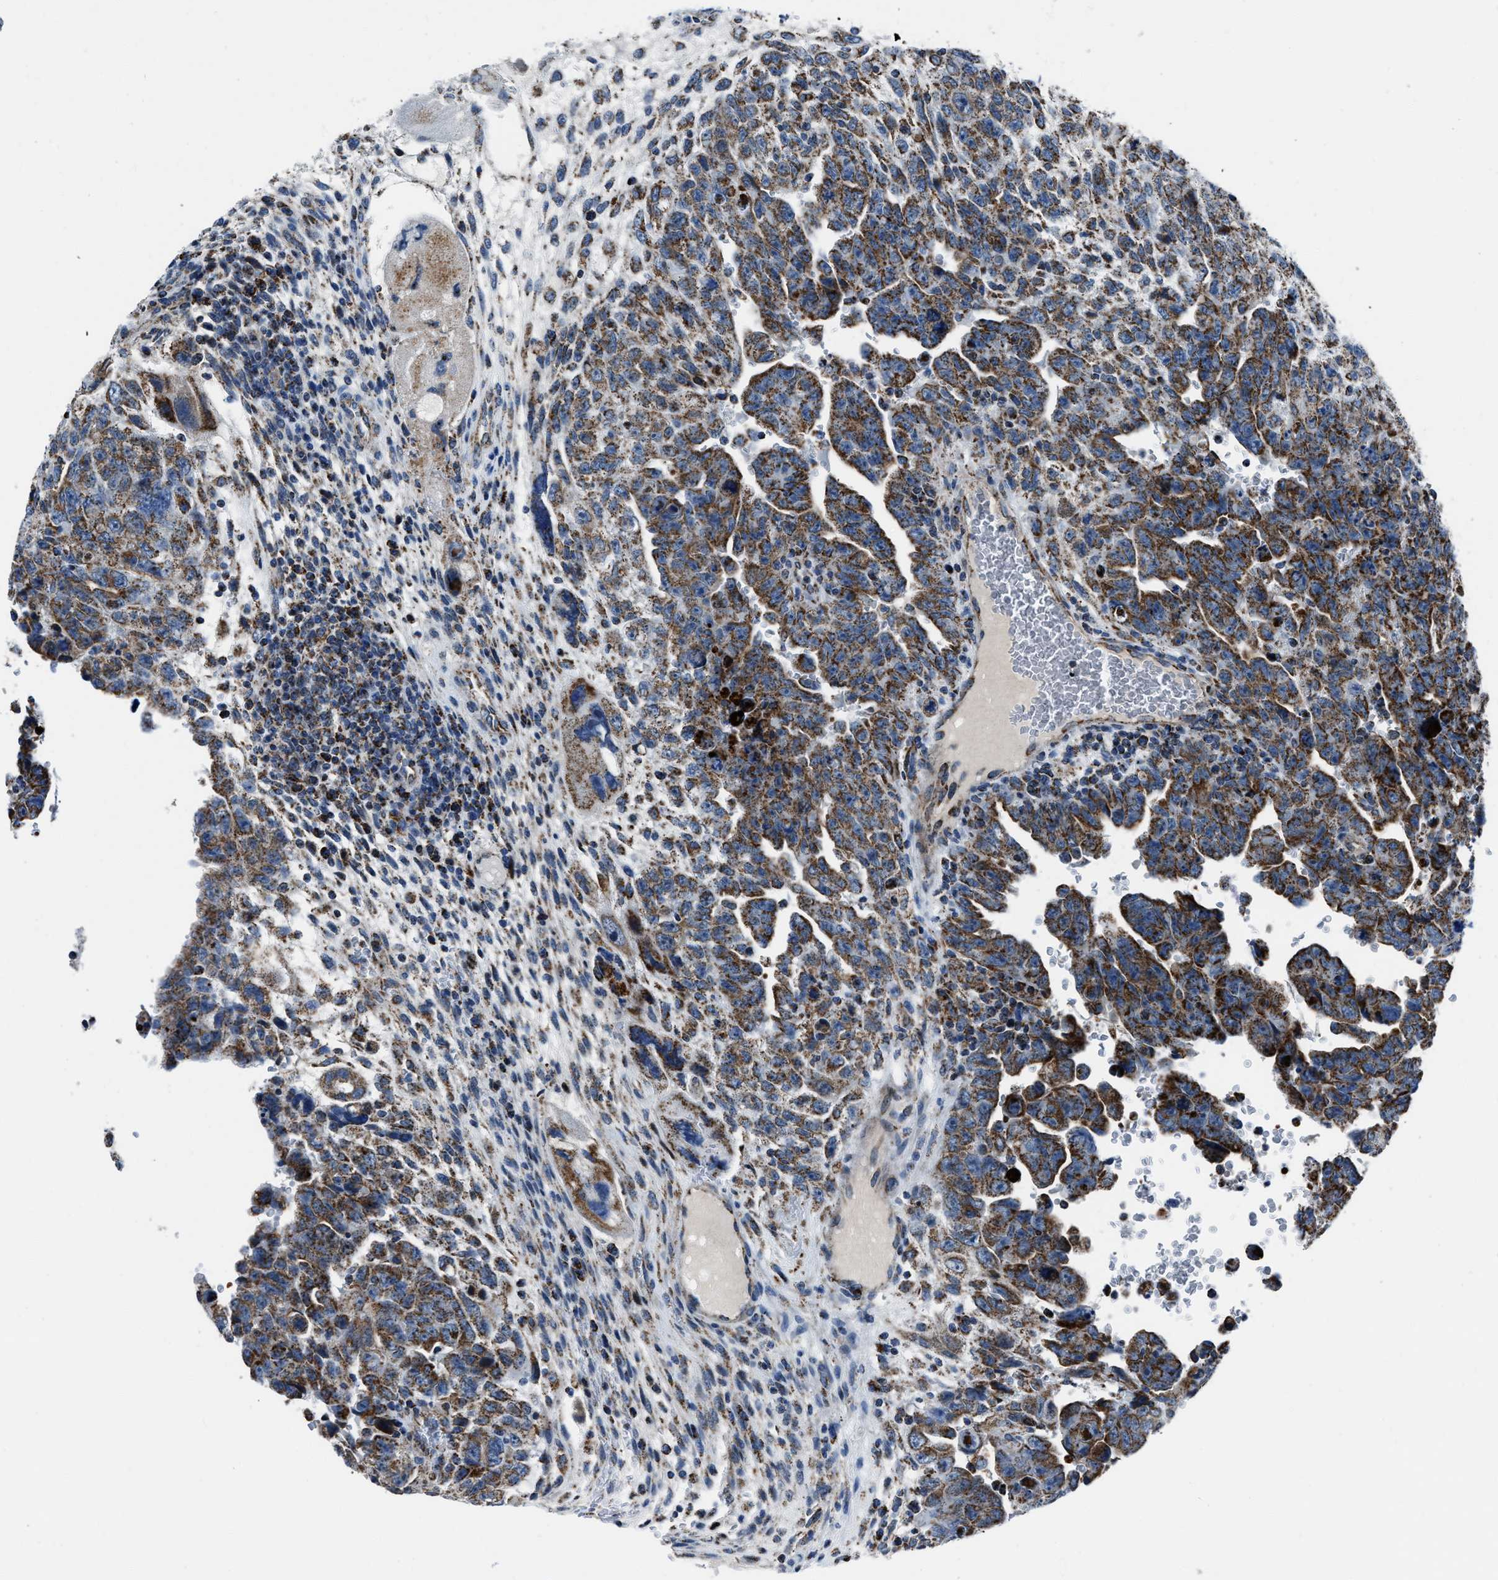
{"staining": {"intensity": "strong", "quantity": ">75%", "location": "cytoplasmic/membranous"}, "tissue": "testis cancer", "cell_type": "Tumor cells", "image_type": "cancer", "snomed": [{"axis": "morphology", "description": "Carcinoma, Embryonal, NOS"}, {"axis": "topography", "description": "Testis"}], "caption": "Protein positivity by immunohistochemistry demonstrates strong cytoplasmic/membranous staining in approximately >75% of tumor cells in embryonal carcinoma (testis).", "gene": "NSD3", "patient": {"sex": "male", "age": 28}}